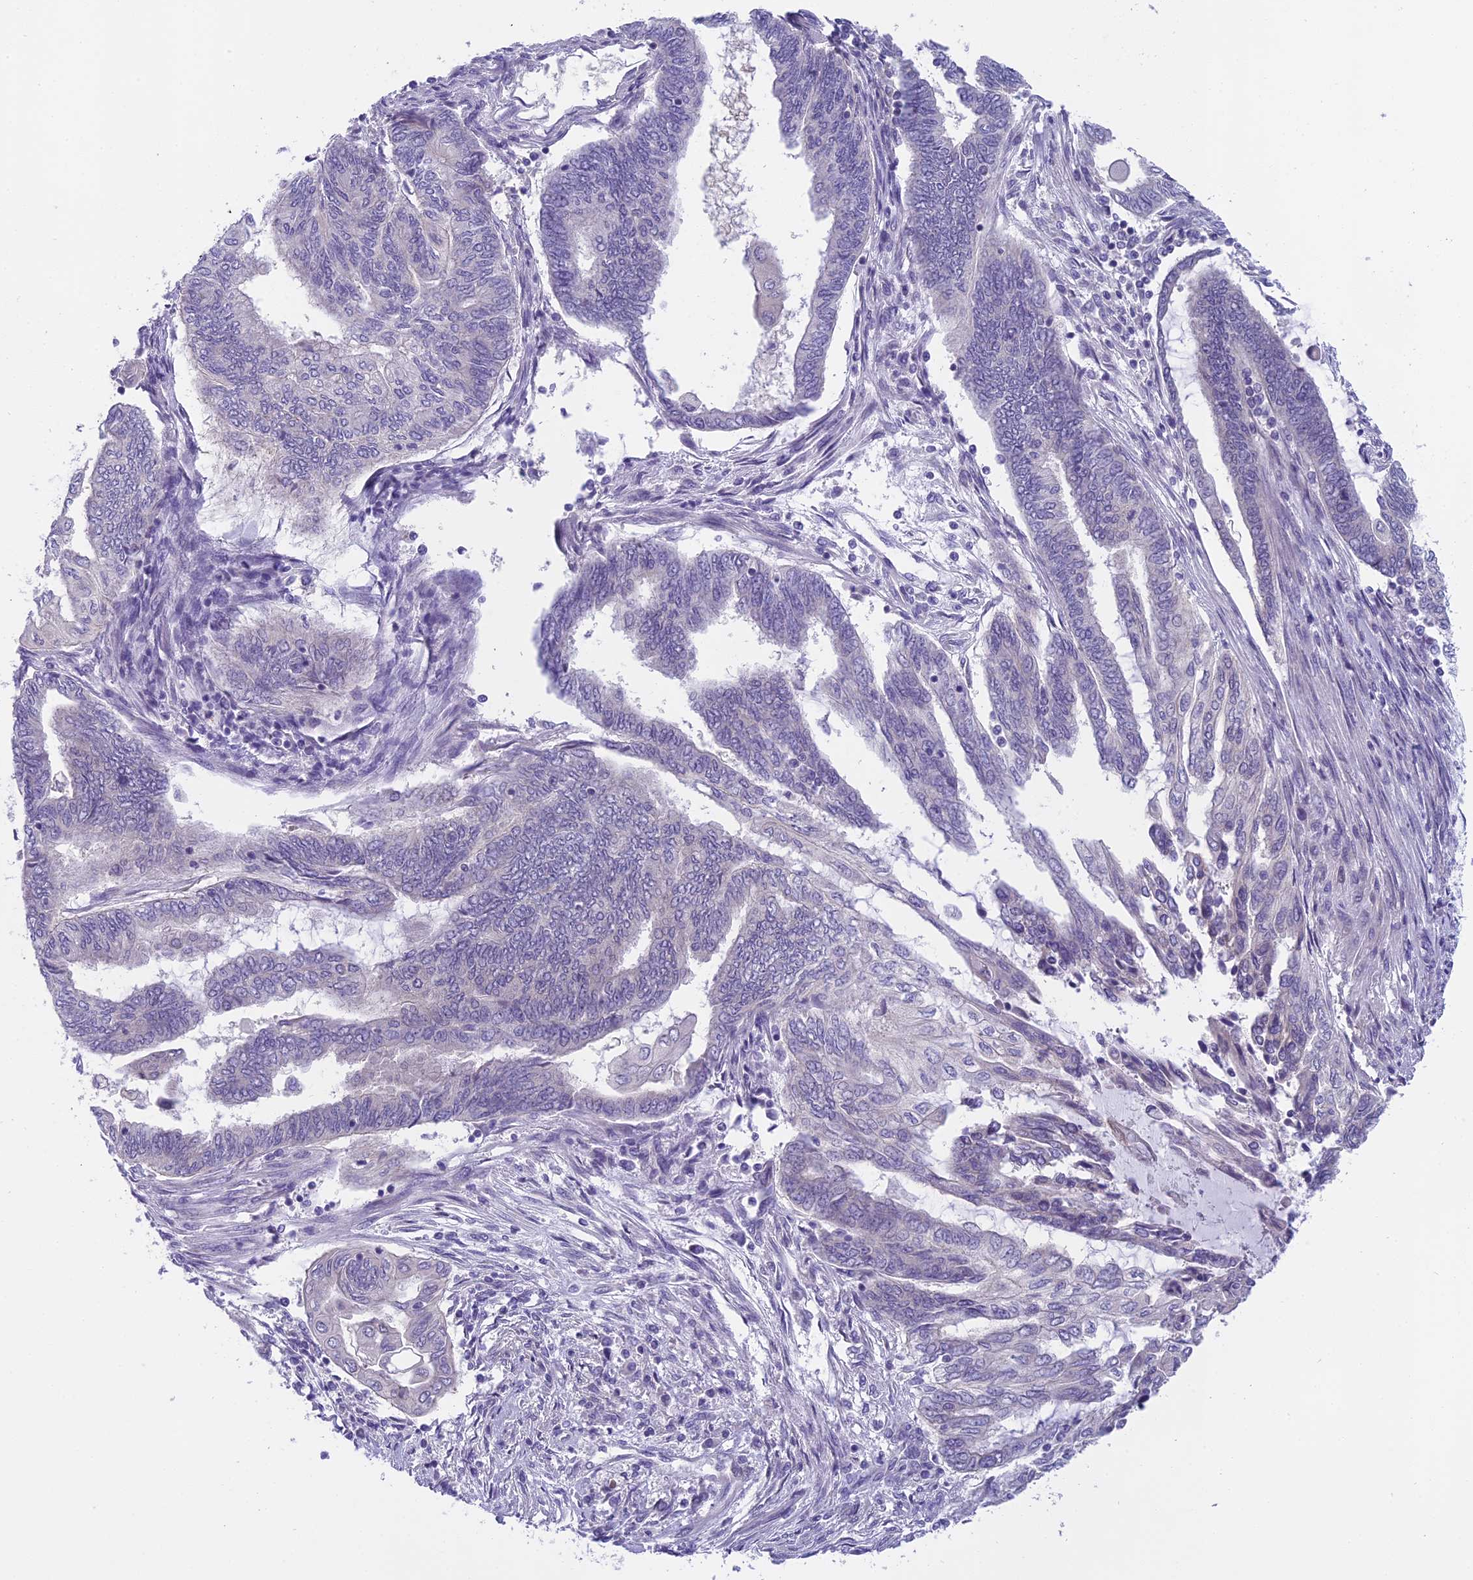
{"staining": {"intensity": "negative", "quantity": "none", "location": "none"}, "tissue": "endometrial cancer", "cell_type": "Tumor cells", "image_type": "cancer", "snomed": [{"axis": "morphology", "description": "Adenocarcinoma, NOS"}, {"axis": "topography", "description": "Uterus"}, {"axis": "topography", "description": "Endometrium"}], "caption": "Adenocarcinoma (endometrial) was stained to show a protein in brown. There is no significant staining in tumor cells.", "gene": "ARHGEF37", "patient": {"sex": "female", "age": 70}}